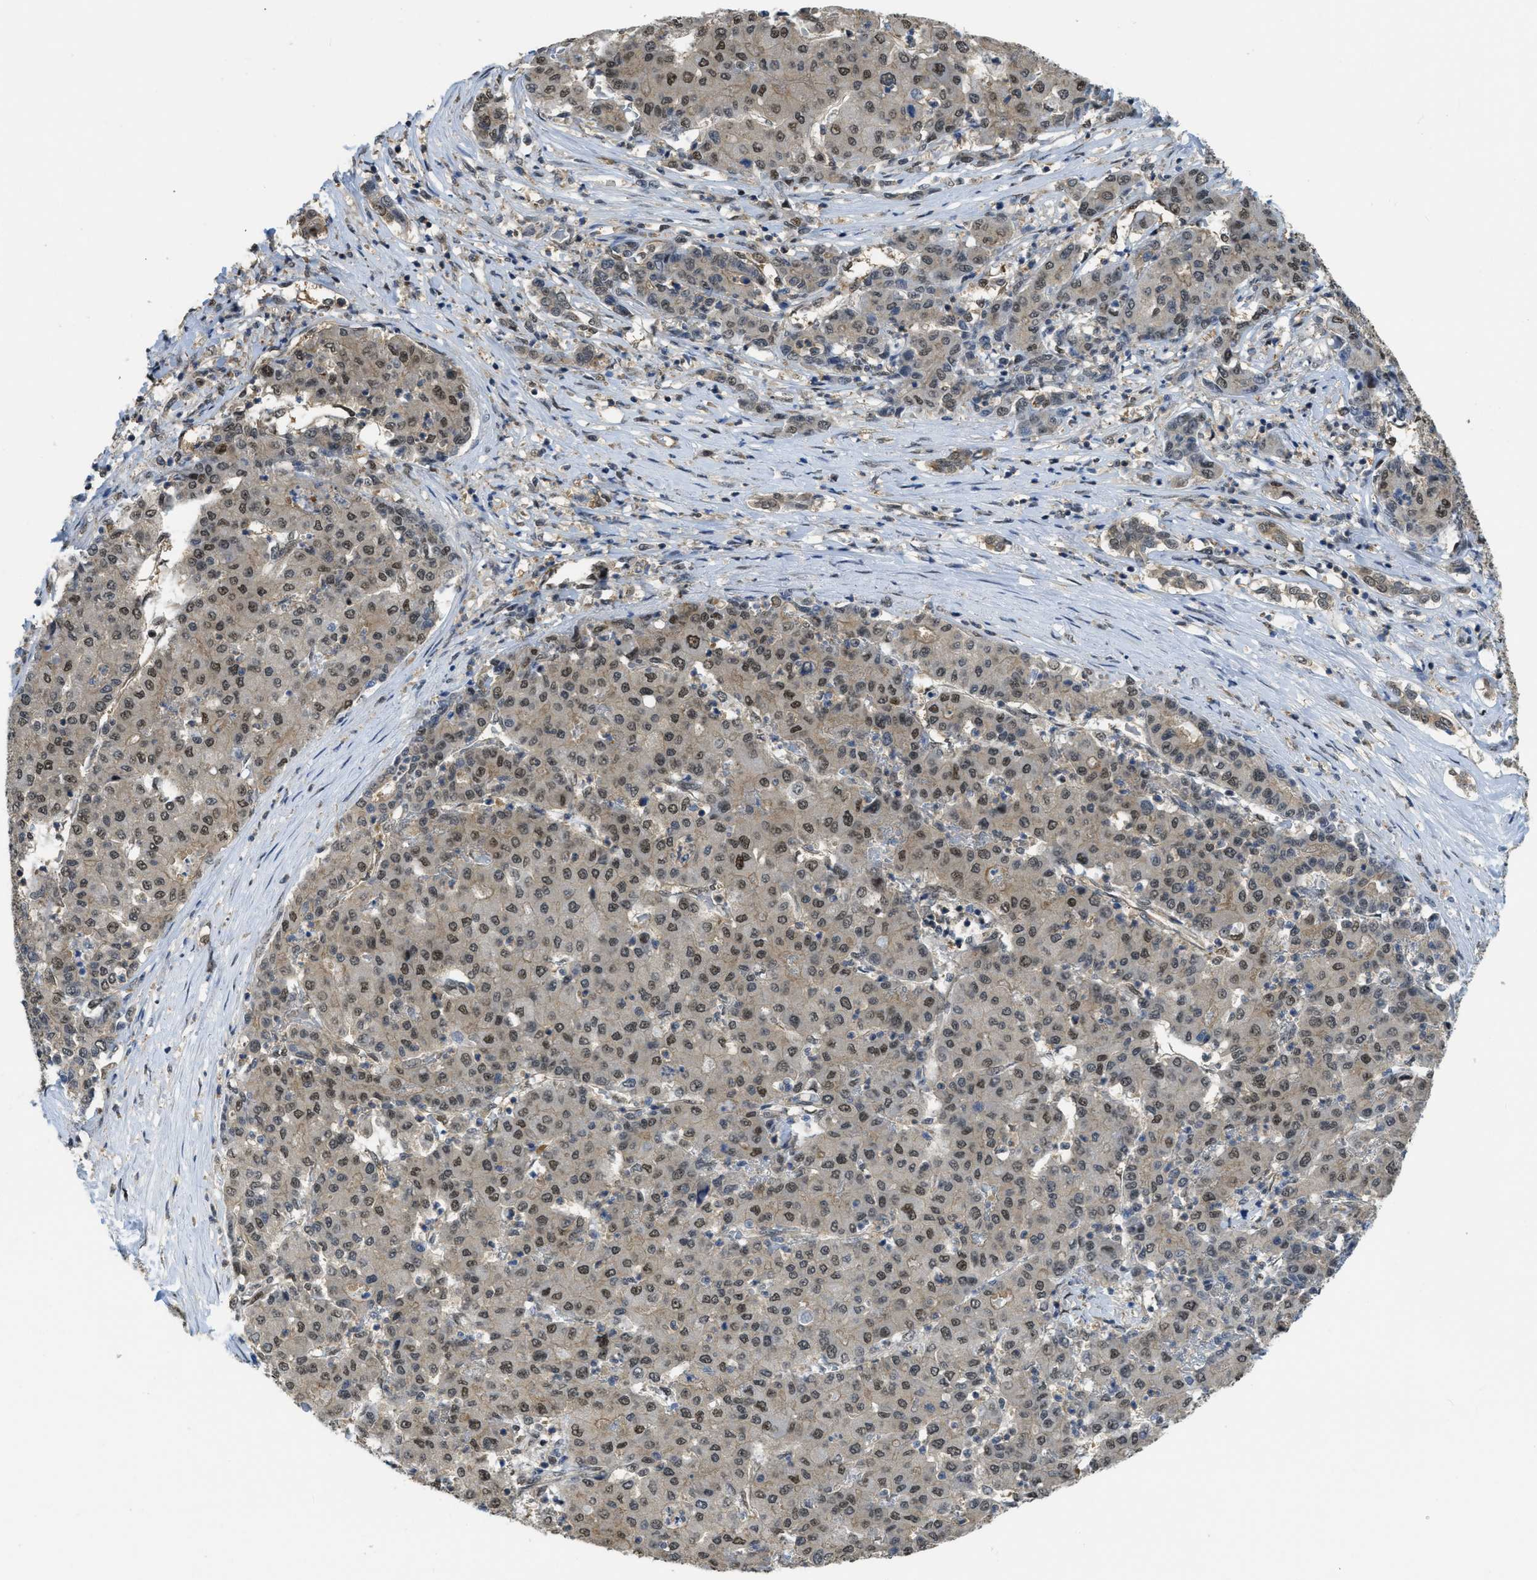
{"staining": {"intensity": "moderate", "quantity": ">75%", "location": "nuclear"}, "tissue": "liver cancer", "cell_type": "Tumor cells", "image_type": "cancer", "snomed": [{"axis": "morphology", "description": "Carcinoma, Hepatocellular, NOS"}, {"axis": "topography", "description": "Liver"}], "caption": "IHC image of neoplastic tissue: liver cancer (hepatocellular carcinoma) stained using immunohistochemistry reveals medium levels of moderate protein expression localized specifically in the nuclear of tumor cells, appearing as a nuclear brown color.", "gene": "PSMC5", "patient": {"sex": "male", "age": 65}}